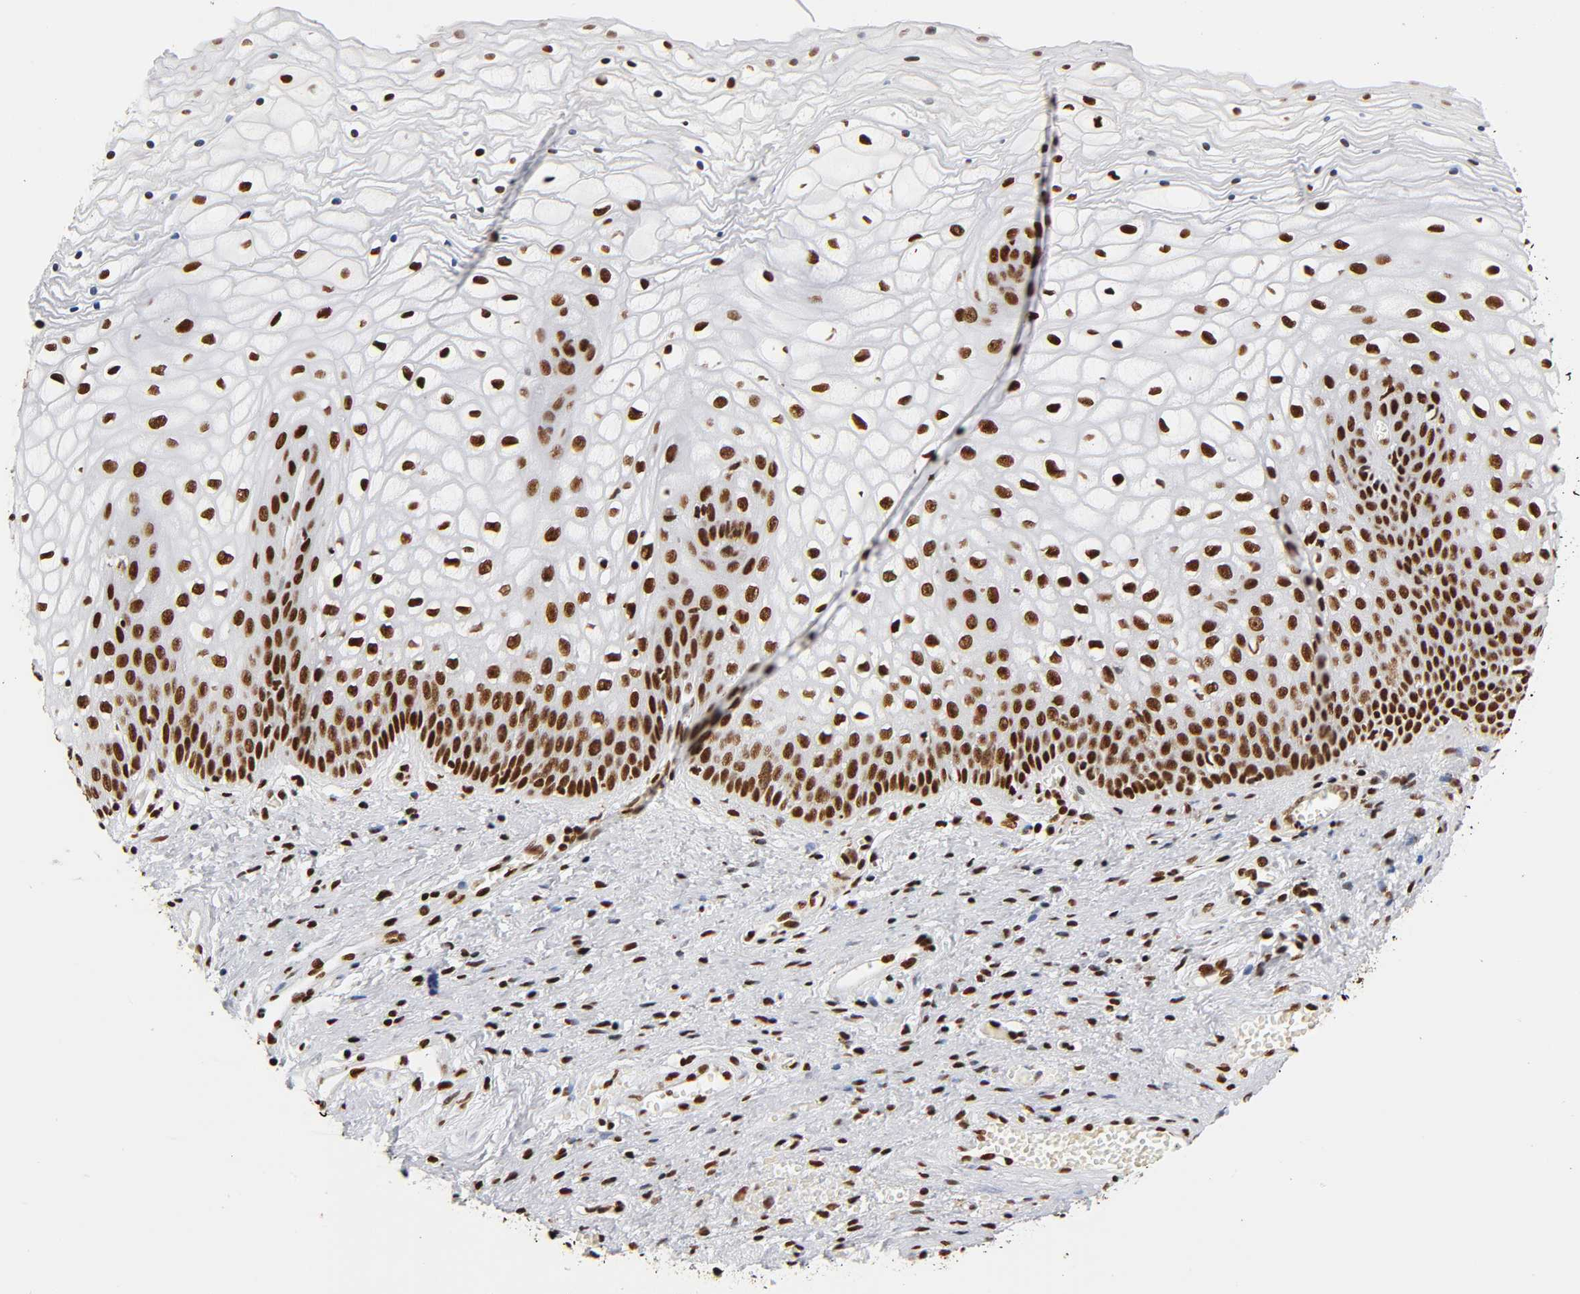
{"staining": {"intensity": "strong", "quantity": ">75%", "location": "nuclear"}, "tissue": "vagina", "cell_type": "Squamous epithelial cells", "image_type": "normal", "snomed": [{"axis": "morphology", "description": "Normal tissue, NOS"}, {"axis": "topography", "description": "Vagina"}], "caption": "Protein expression analysis of benign human vagina reveals strong nuclear staining in approximately >75% of squamous epithelial cells. The protein is shown in brown color, while the nuclei are stained blue.", "gene": "XRCC6", "patient": {"sex": "female", "age": 34}}